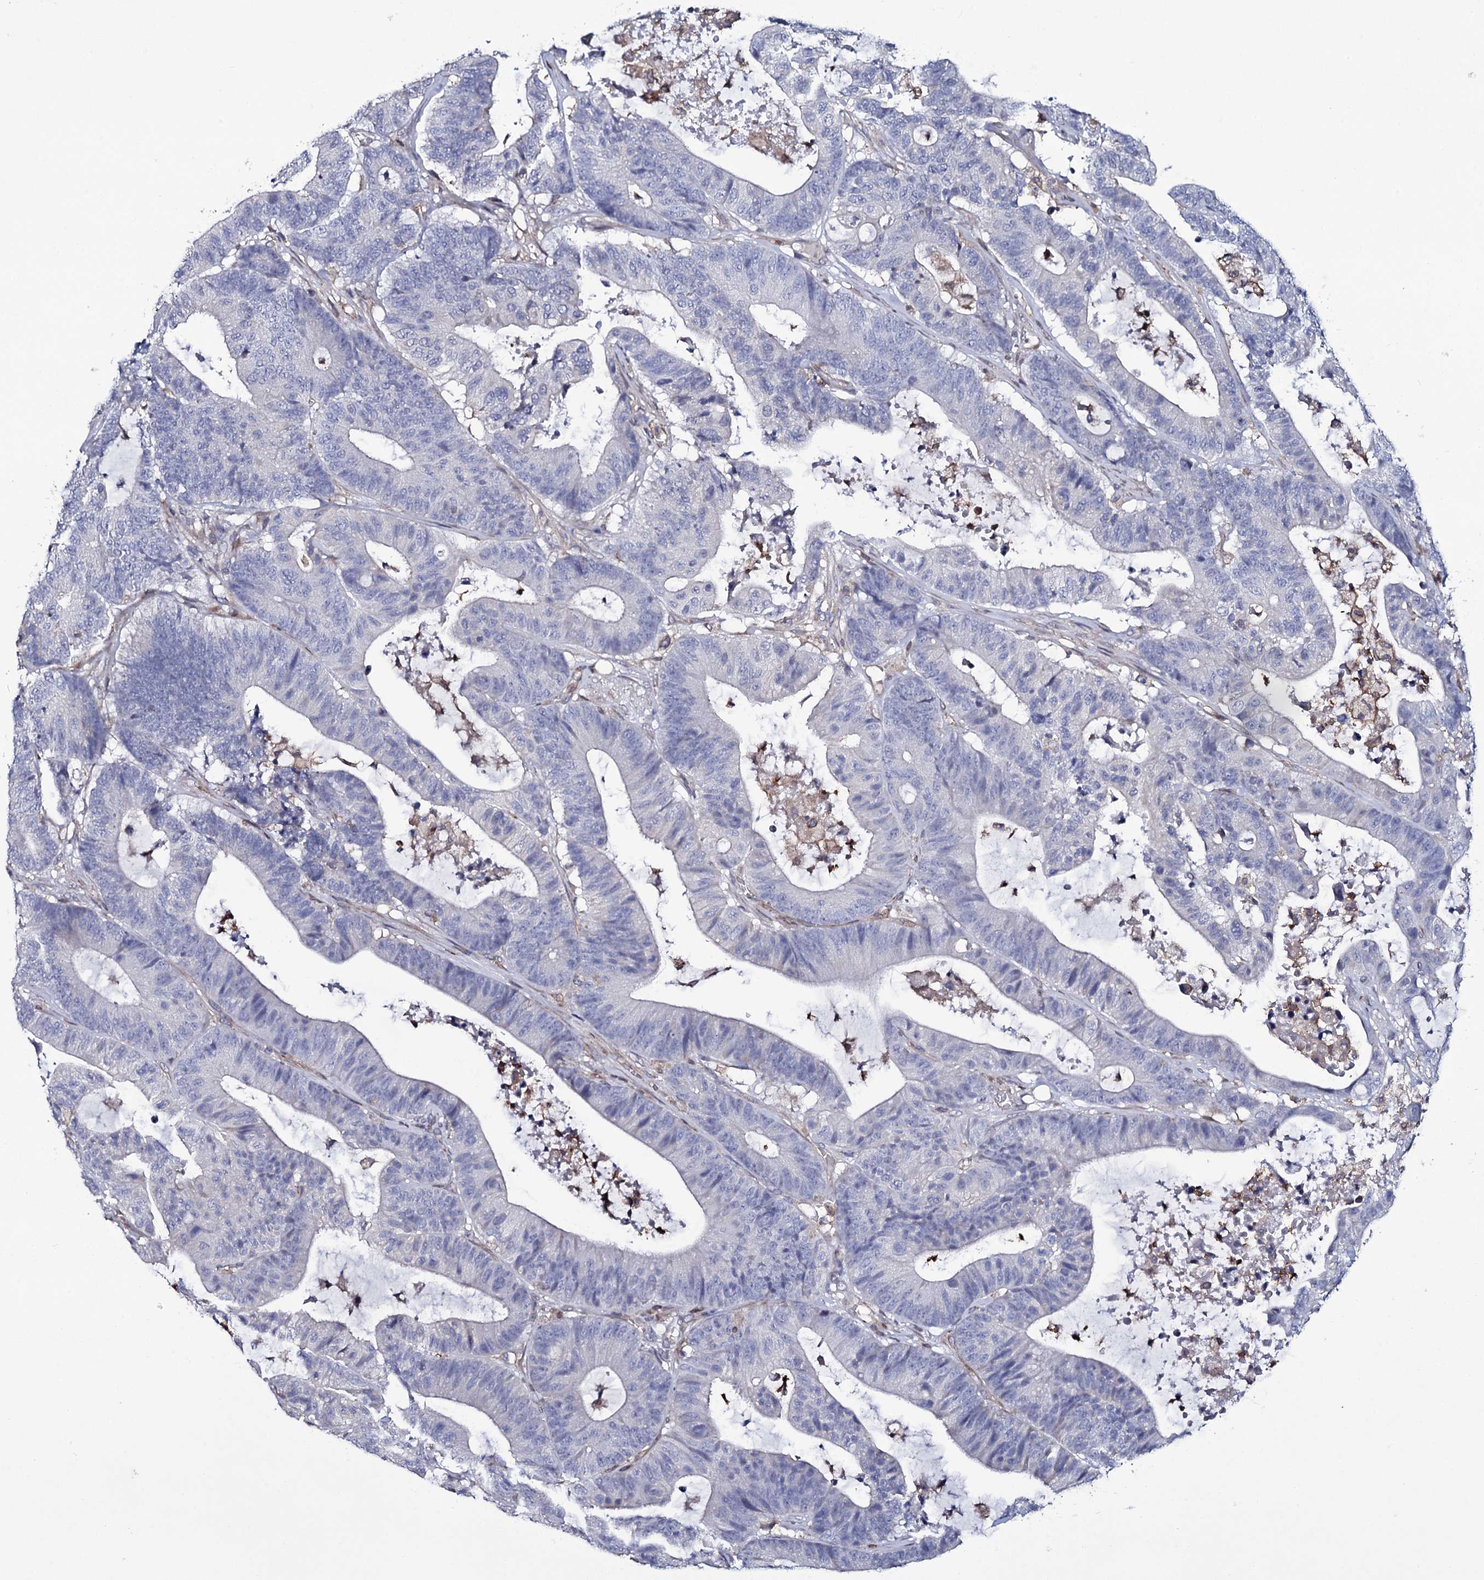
{"staining": {"intensity": "negative", "quantity": "none", "location": "none"}, "tissue": "colorectal cancer", "cell_type": "Tumor cells", "image_type": "cancer", "snomed": [{"axis": "morphology", "description": "Adenocarcinoma, NOS"}, {"axis": "topography", "description": "Colon"}], "caption": "IHC histopathology image of neoplastic tissue: human adenocarcinoma (colorectal) stained with DAB (3,3'-diaminobenzidine) reveals no significant protein expression in tumor cells.", "gene": "TTC23", "patient": {"sex": "female", "age": 84}}